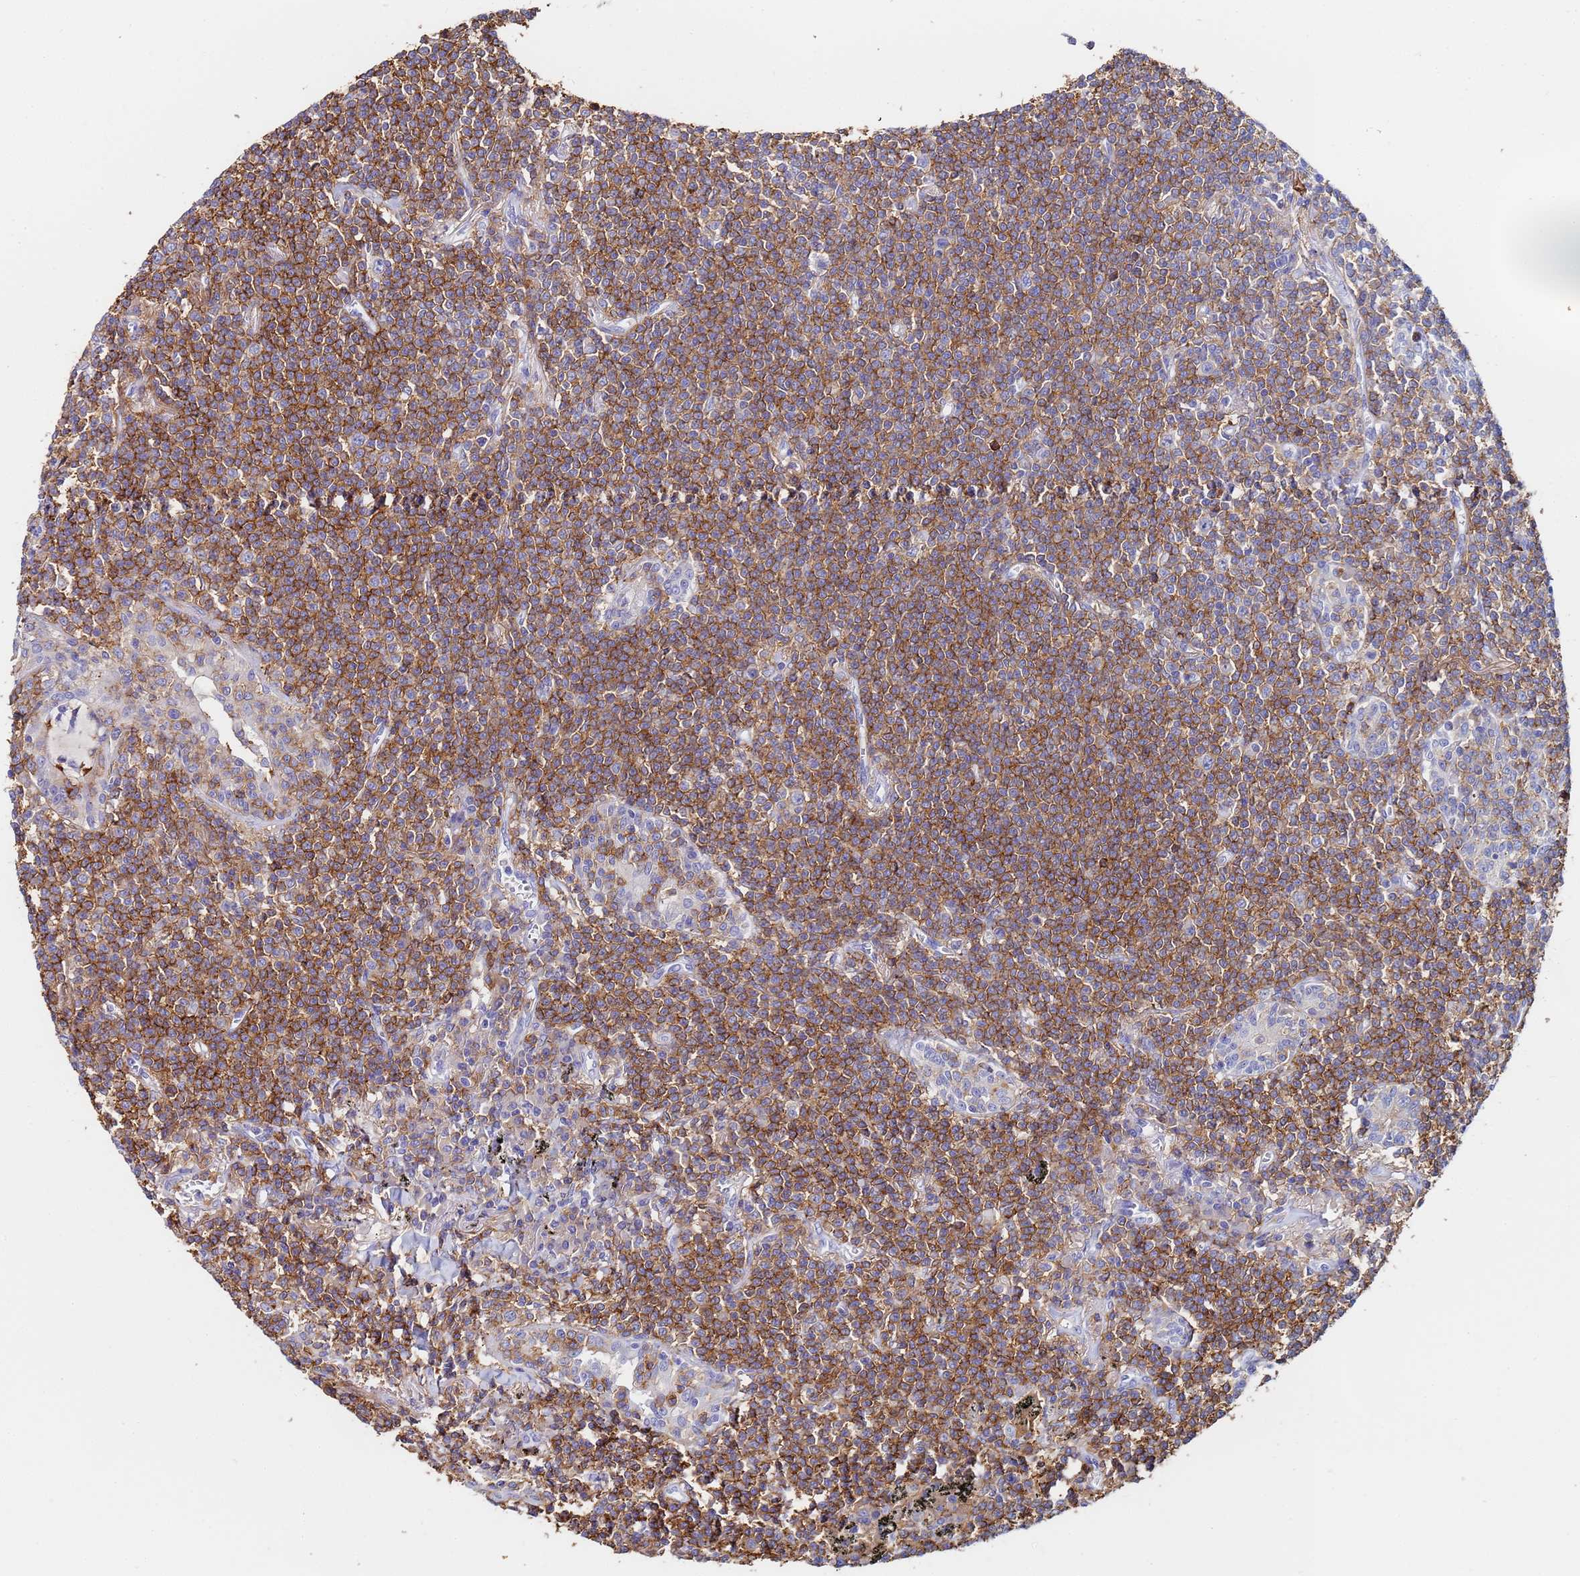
{"staining": {"intensity": "moderate", "quantity": ">75%", "location": "cytoplasmic/membranous"}, "tissue": "lymphoma", "cell_type": "Tumor cells", "image_type": "cancer", "snomed": [{"axis": "morphology", "description": "Malignant lymphoma, non-Hodgkin's type, Low grade"}, {"axis": "topography", "description": "Lung"}], "caption": "Immunohistochemical staining of malignant lymphoma, non-Hodgkin's type (low-grade) displays moderate cytoplasmic/membranous protein staining in approximately >75% of tumor cells. Immunohistochemistry (ihc) stains the protein in brown and the nuclei are stained blue.", "gene": "BASP1", "patient": {"sex": "female", "age": 71}}